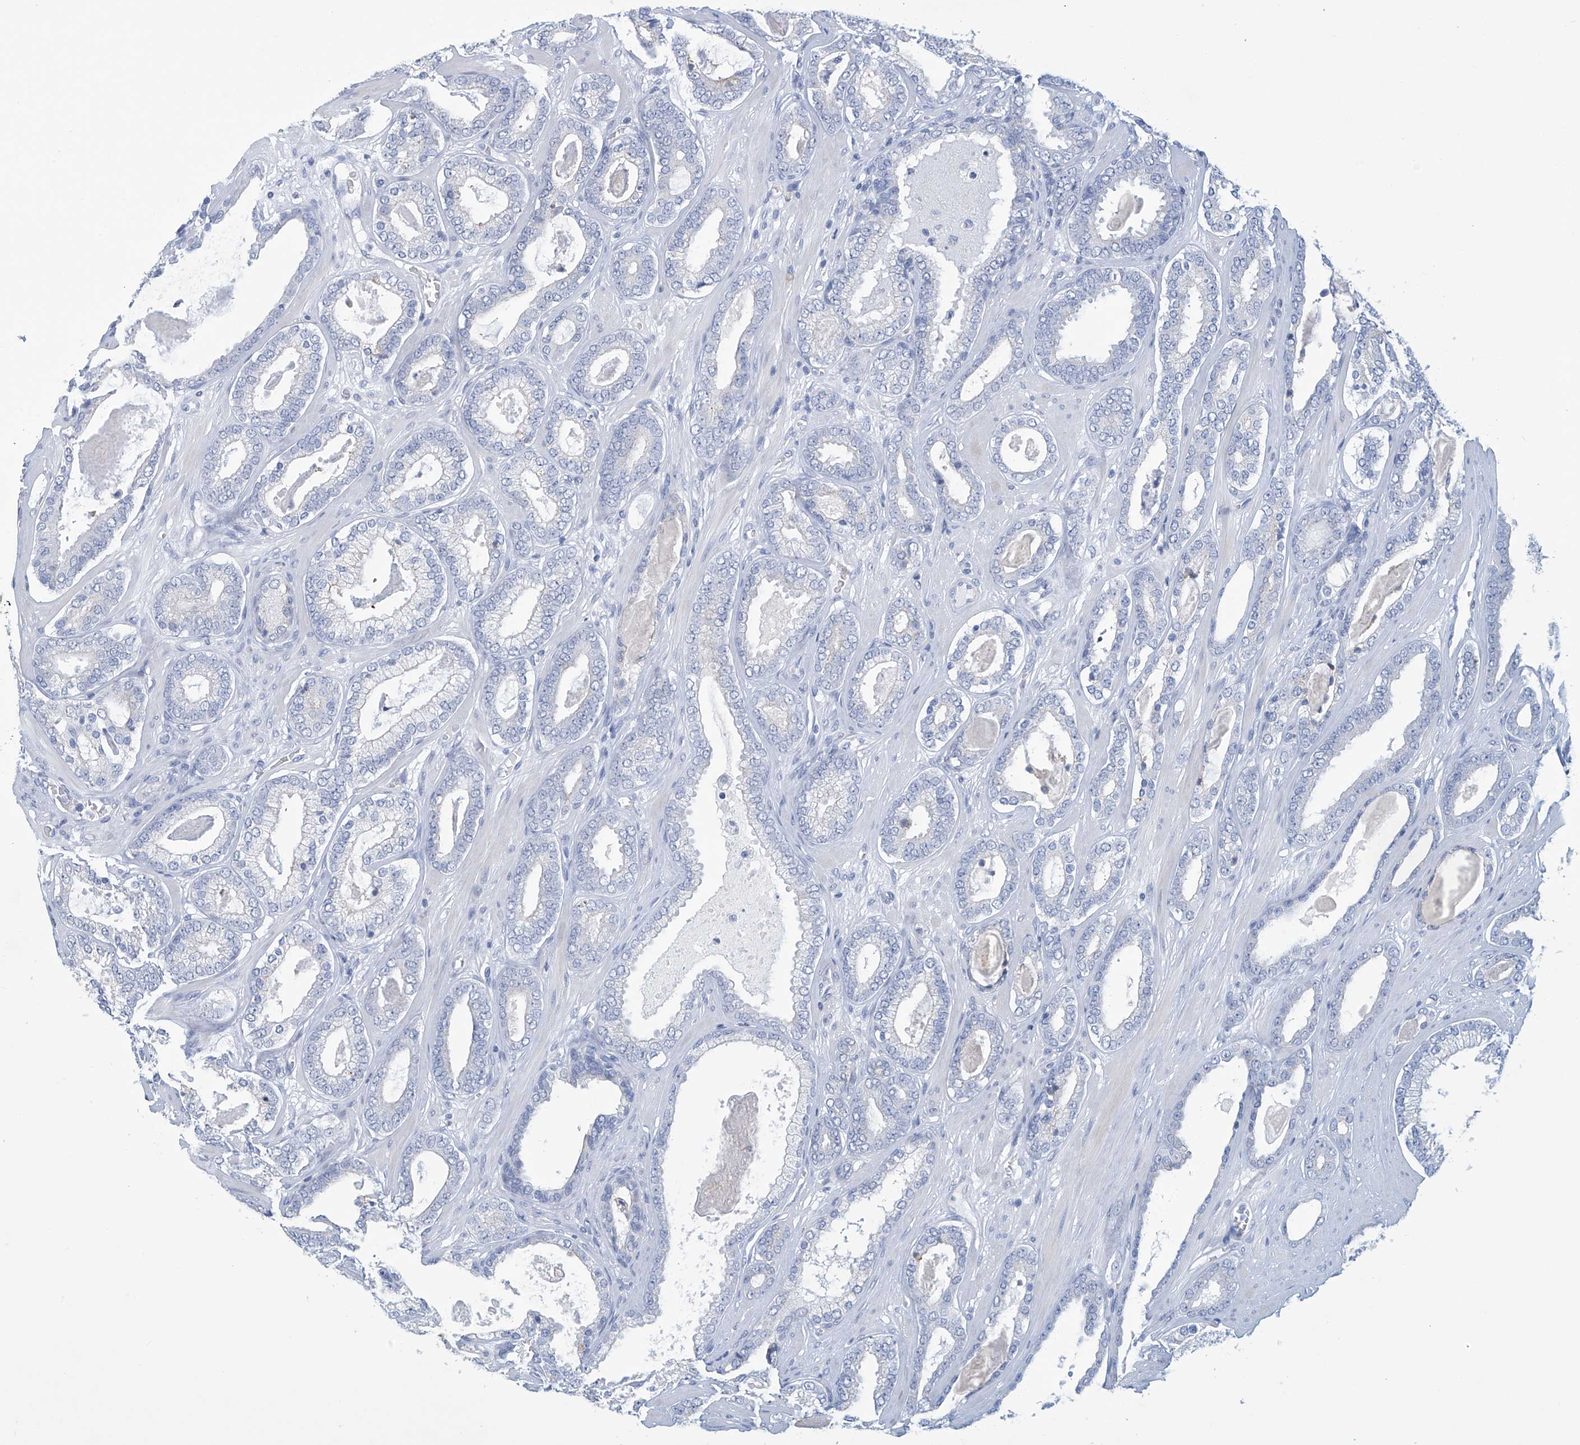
{"staining": {"intensity": "negative", "quantity": "none", "location": "none"}, "tissue": "prostate cancer", "cell_type": "Tumor cells", "image_type": "cancer", "snomed": [{"axis": "morphology", "description": "Adenocarcinoma, High grade"}, {"axis": "topography", "description": "Prostate"}], "caption": "This image is of adenocarcinoma (high-grade) (prostate) stained with immunohistochemistry to label a protein in brown with the nuclei are counter-stained blue. There is no positivity in tumor cells.", "gene": "DSP", "patient": {"sex": "male", "age": 60}}